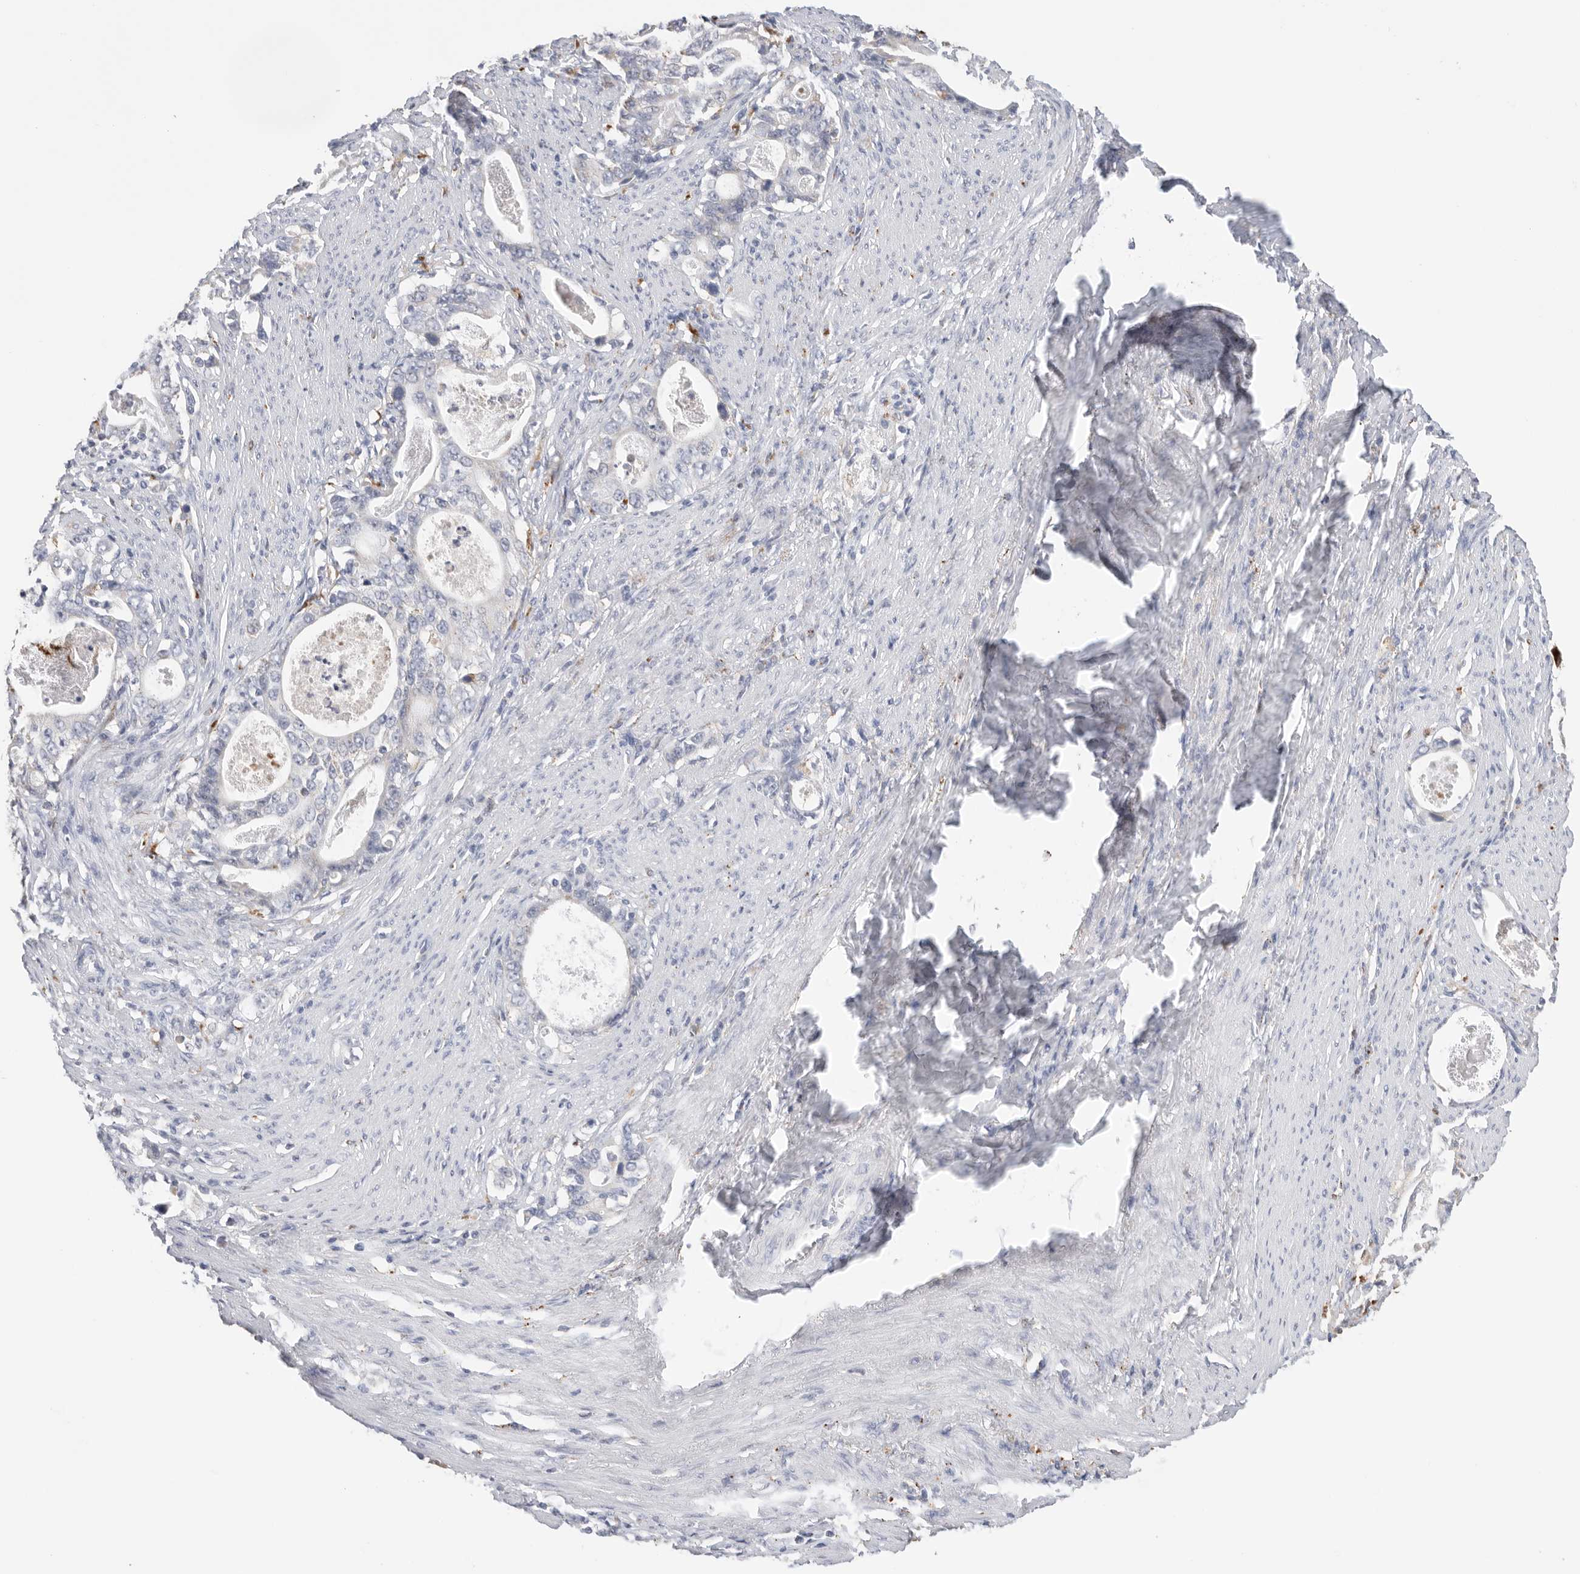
{"staining": {"intensity": "negative", "quantity": "none", "location": "none"}, "tissue": "stomach cancer", "cell_type": "Tumor cells", "image_type": "cancer", "snomed": [{"axis": "morphology", "description": "Adenocarcinoma, NOS"}, {"axis": "topography", "description": "Stomach, lower"}], "caption": "IHC of adenocarcinoma (stomach) demonstrates no staining in tumor cells.", "gene": "GGH", "patient": {"sex": "female", "age": 72}}